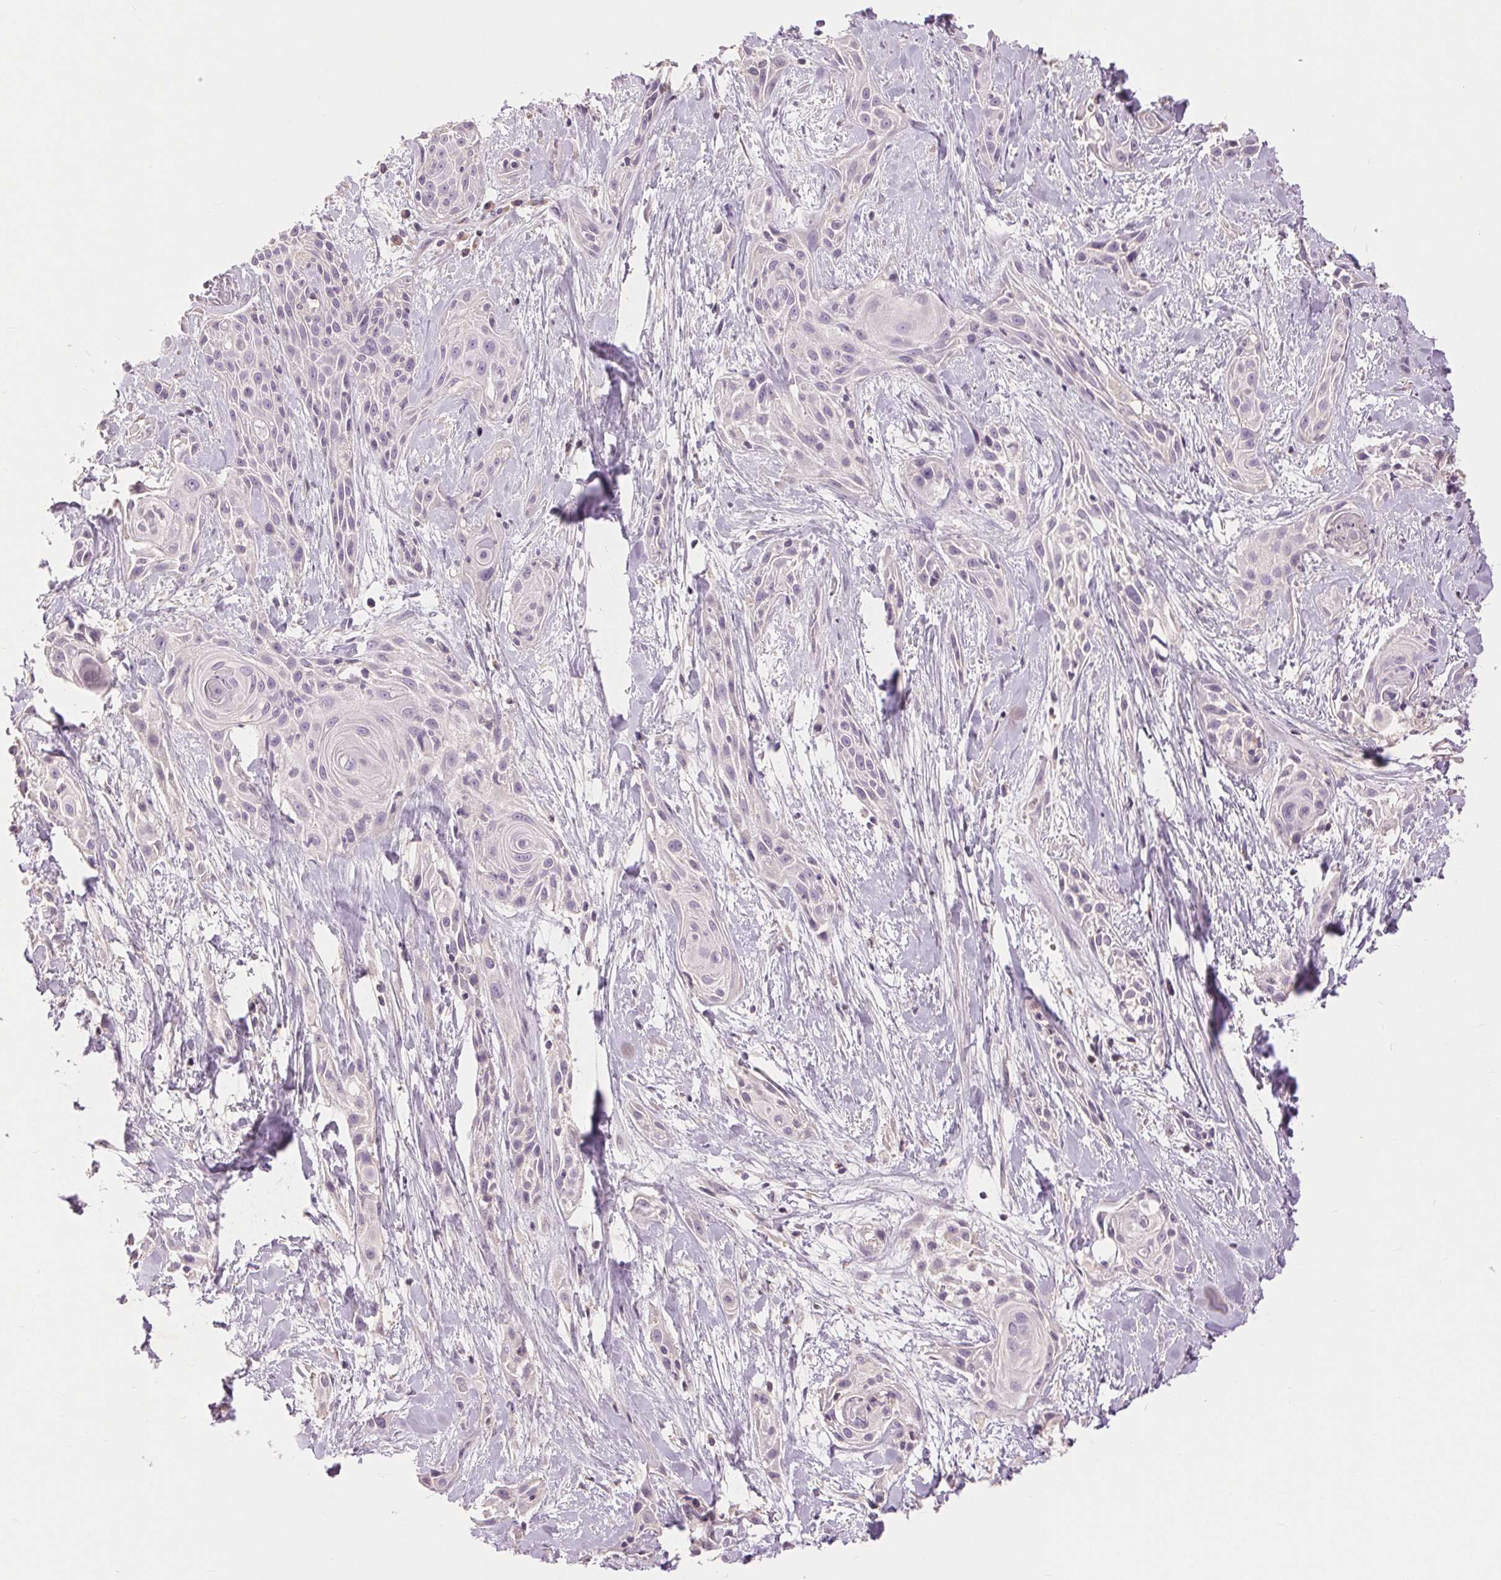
{"staining": {"intensity": "negative", "quantity": "none", "location": "none"}, "tissue": "skin cancer", "cell_type": "Tumor cells", "image_type": "cancer", "snomed": [{"axis": "morphology", "description": "Squamous cell carcinoma, NOS"}, {"axis": "topography", "description": "Skin"}, {"axis": "topography", "description": "Anal"}], "caption": "High magnification brightfield microscopy of skin cancer stained with DAB (brown) and counterstained with hematoxylin (blue): tumor cells show no significant staining.", "gene": "FXYD4", "patient": {"sex": "male", "age": 64}}